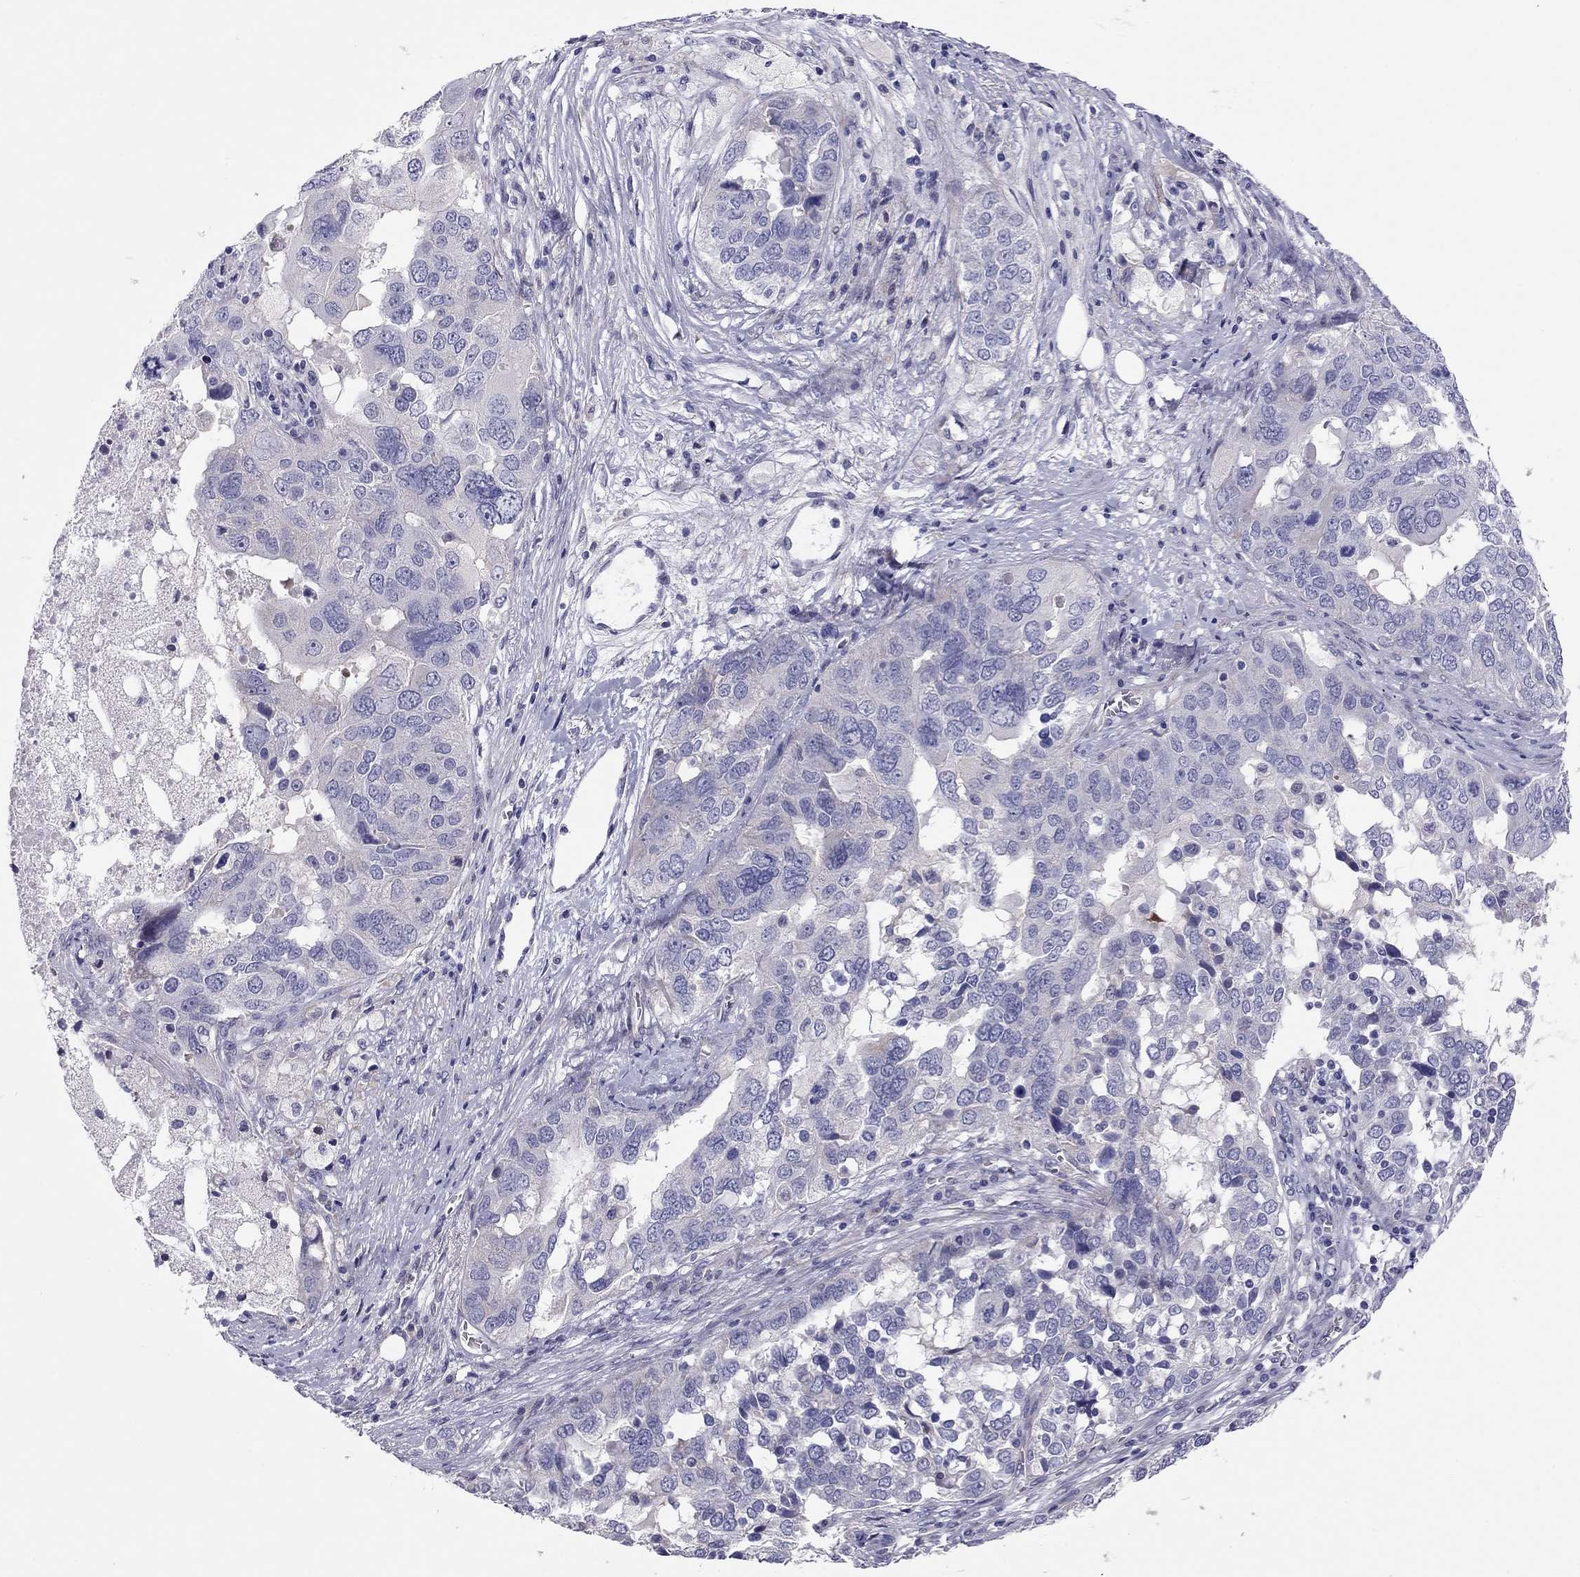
{"staining": {"intensity": "negative", "quantity": "none", "location": "none"}, "tissue": "ovarian cancer", "cell_type": "Tumor cells", "image_type": "cancer", "snomed": [{"axis": "morphology", "description": "Carcinoma, endometroid"}, {"axis": "topography", "description": "Soft tissue"}, {"axis": "topography", "description": "Ovary"}], "caption": "DAB immunohistochemical staining of endometroid carcinoma (ovarian) shows no significant expression in tumor cells. (Stains: DAB immunohistochemistry with hematoxylin counter stain, Microscopy: brightfield microscopy at high magnification).", "gene": "SCARB1", "patient": {"sex": "female", "age": 52}}